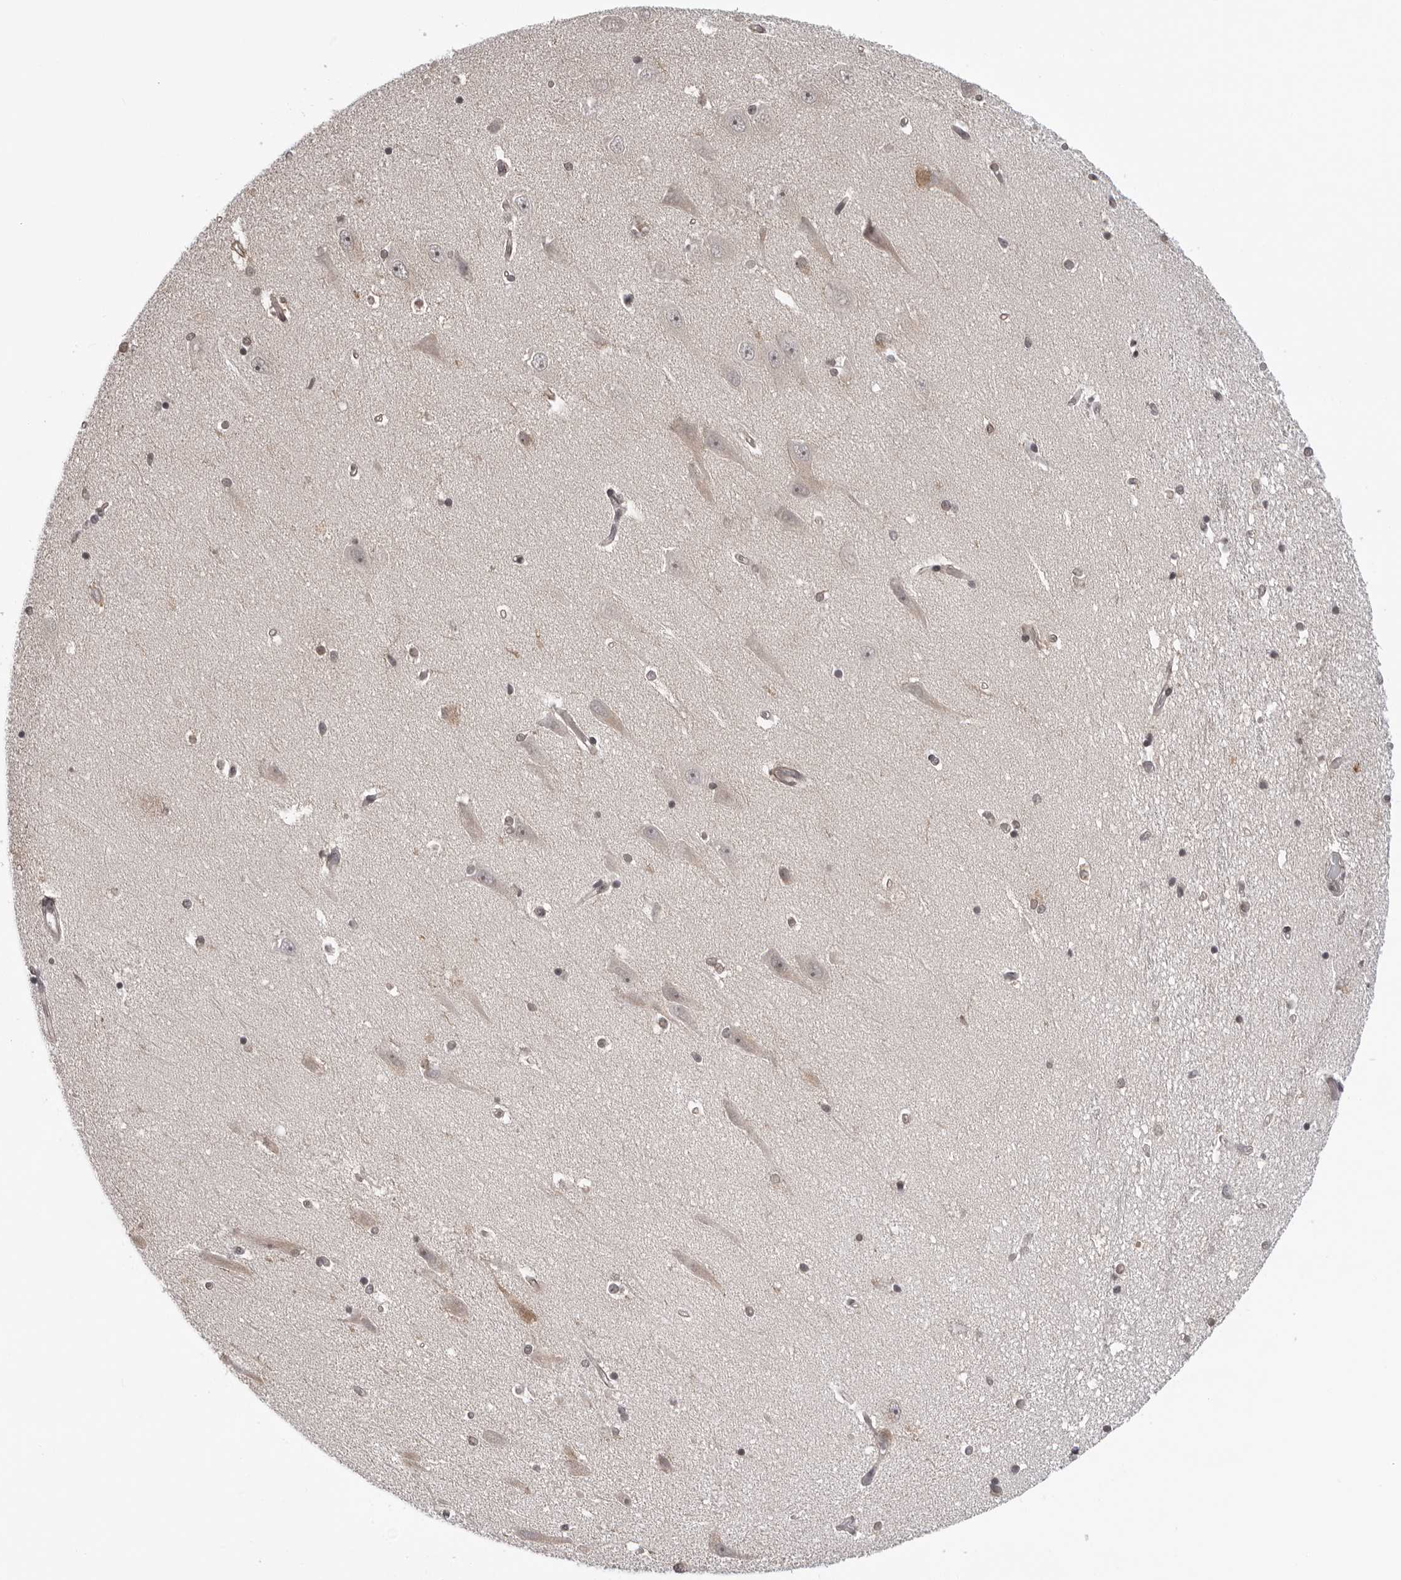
{"staining": {"intensity": "weak", "quantity": "<25%", "location": "cytoplasmic/membranous"}, "tissue": "hippocampus", "cell_type": "Glial cells", "image_type": "normal", "snomed": [{"axis": "morphology", "description": "Normal tissue, NOS"}, {"axis": "topography", "description": "Hippocampus"}], "caption": "IHC of unremarkable human hippocampus demonstrates no staining in glial cells.", "gene": "MRPS15", "patient": {"sex": "male", "age": 45}}